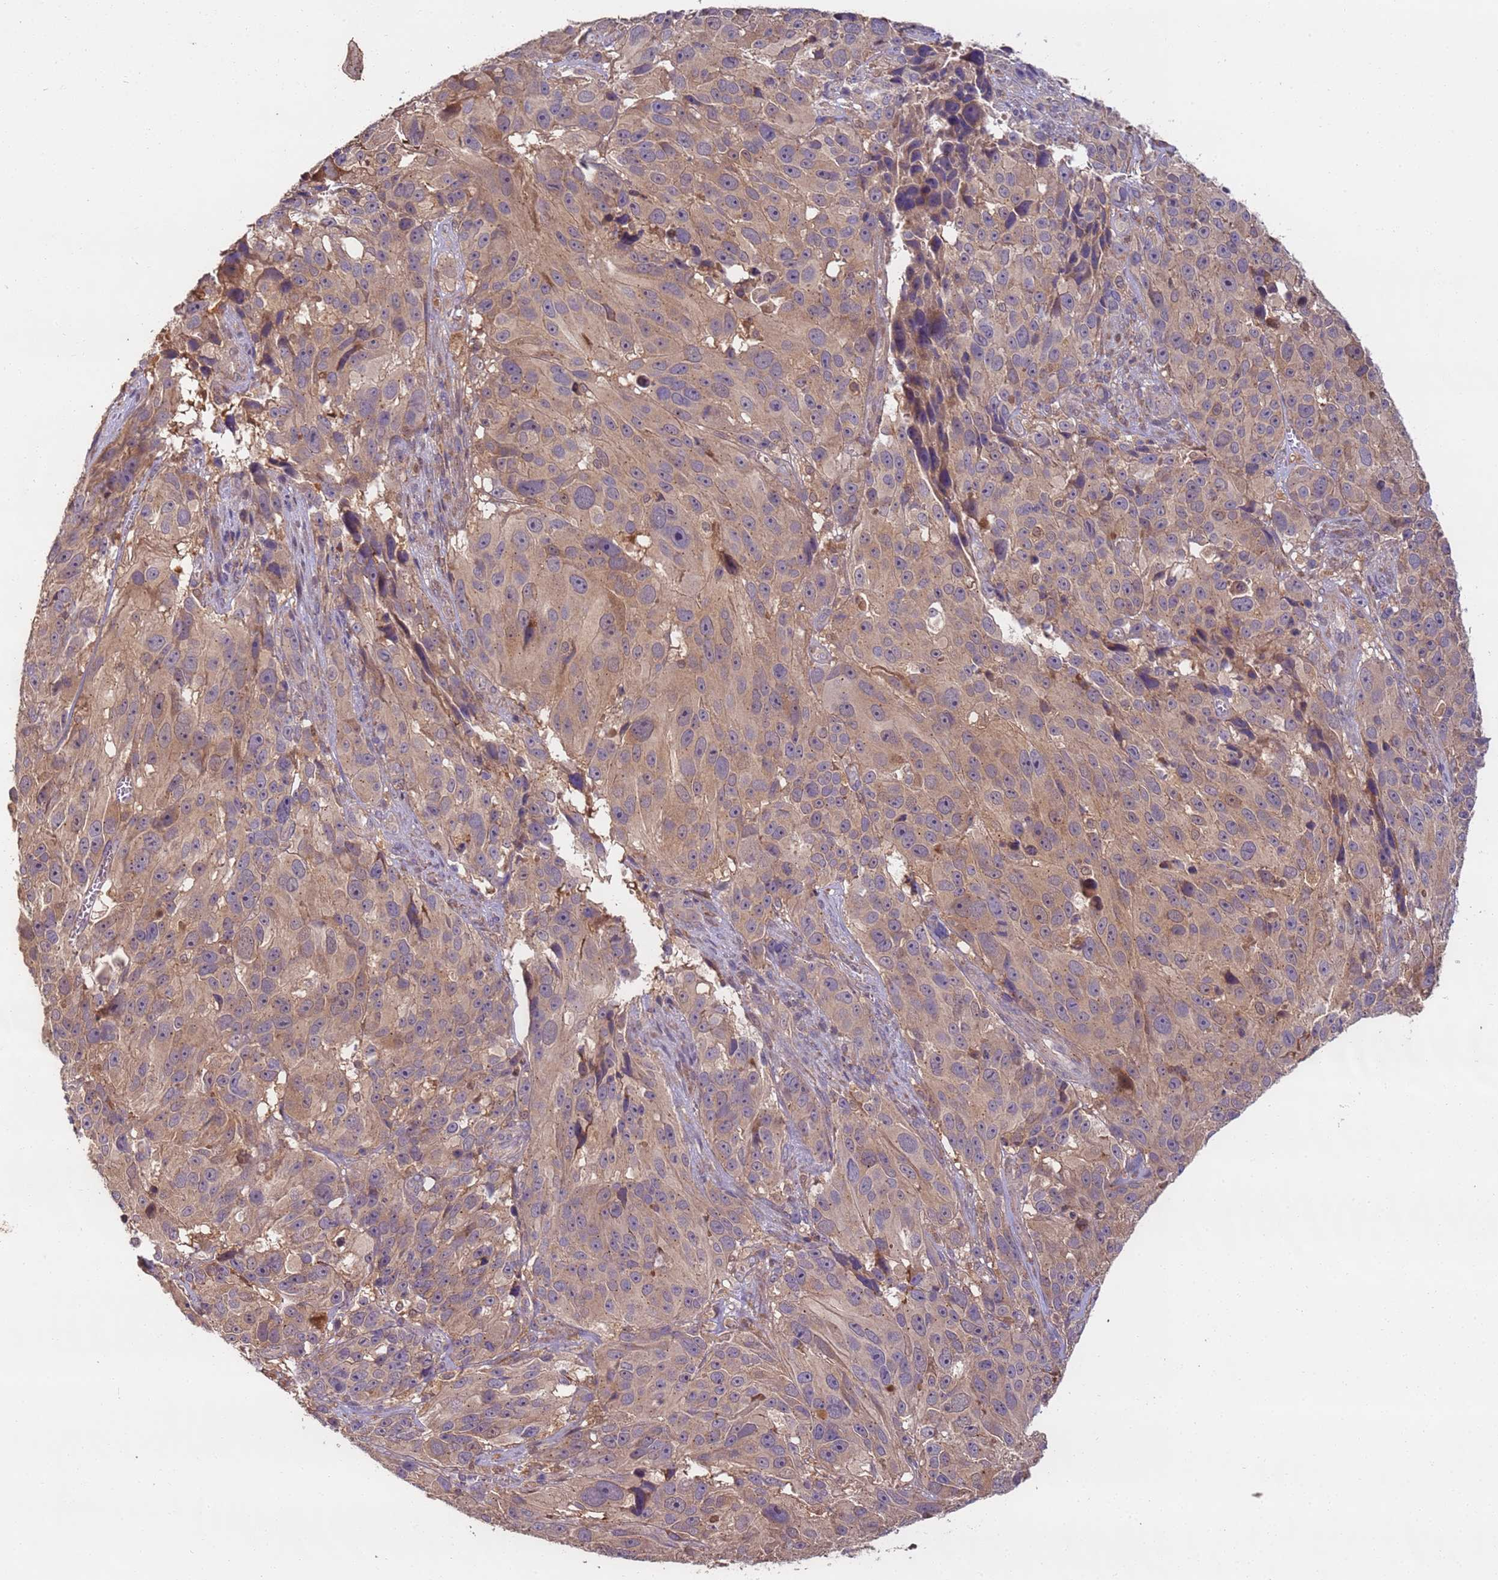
{"staining": {"intensity": "moderate", "quantity": ">75%", "location": "cytoplasmic/membranous"}, "tissue": "melanoma", "cell_type": "Tumor cells", "image_type": "cancer", "snomed": [{"axis": "morphology", "description": "Malignant melanoma, NOS"}, {"axis": "topography", "description": "Skin"}], "caption": "IHC of malignant melanoma shows medium levels of moderate cytoplasmic/membranous staining in about >75% of tumor cells.", "gene": "TIGAR", "patient": {"sex": "male", "age": 84}}